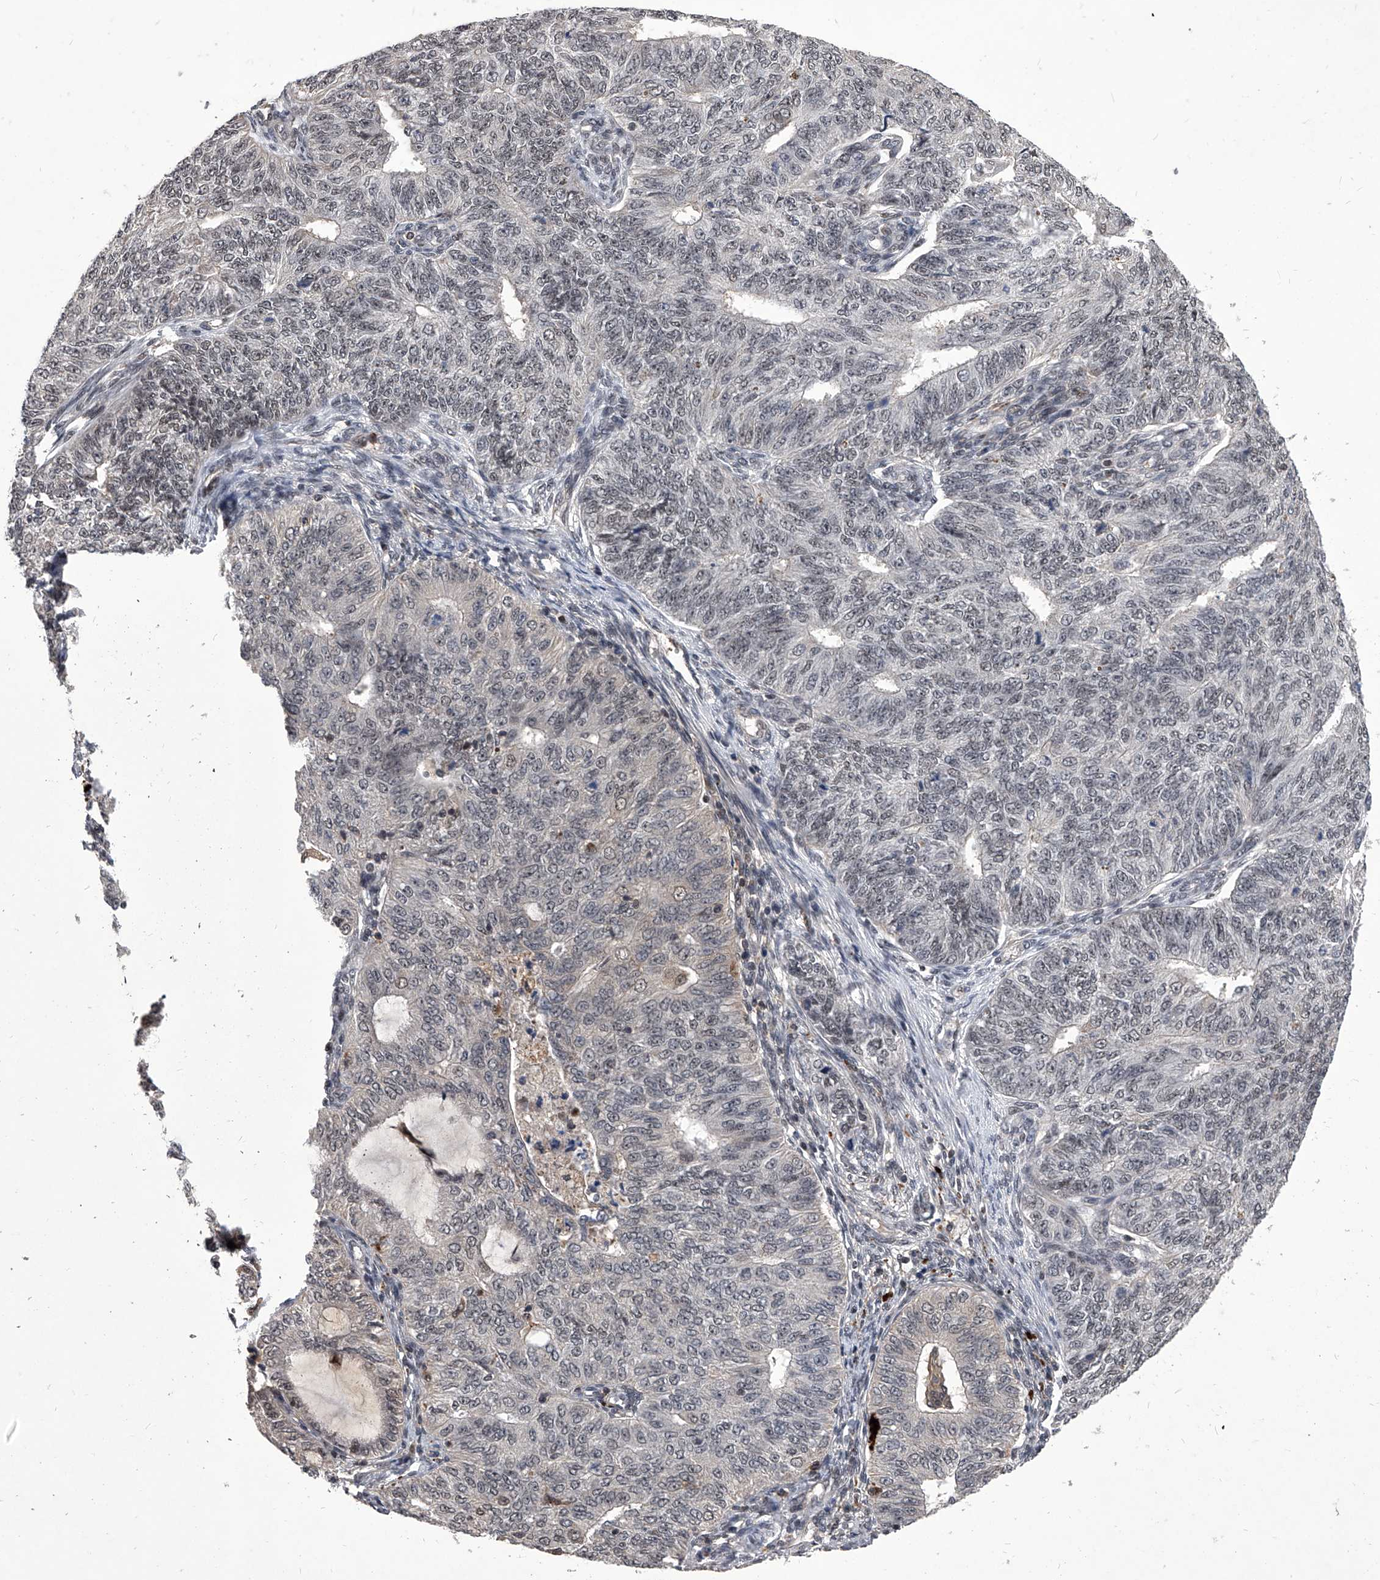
{"staining": {"intensity": "weak", "quantity": "25%-75%", "location": "nuclear"}, "tissue": "endometrial cancer", "cell_type": "Tumor cells", "image_type": "cancer", "snomed": [{"axis": "morphology", "description": "Adenocarcinoma, NOS"}, {"axis": "topography", "description": "Endometrium"}], "caption": "Immunohistochemical staining of human endometrial cancer (adenocarcinoma) reveals low levels of weak nuclear positivity in approximately 25%-75% of tumor cells. (Stains: DAB in brown, nuclei in blue, Microscopy: brightfield microscopy at high magnification).", "gene": "CMTR1", "patient": {"sex": "female", "age": 32}}